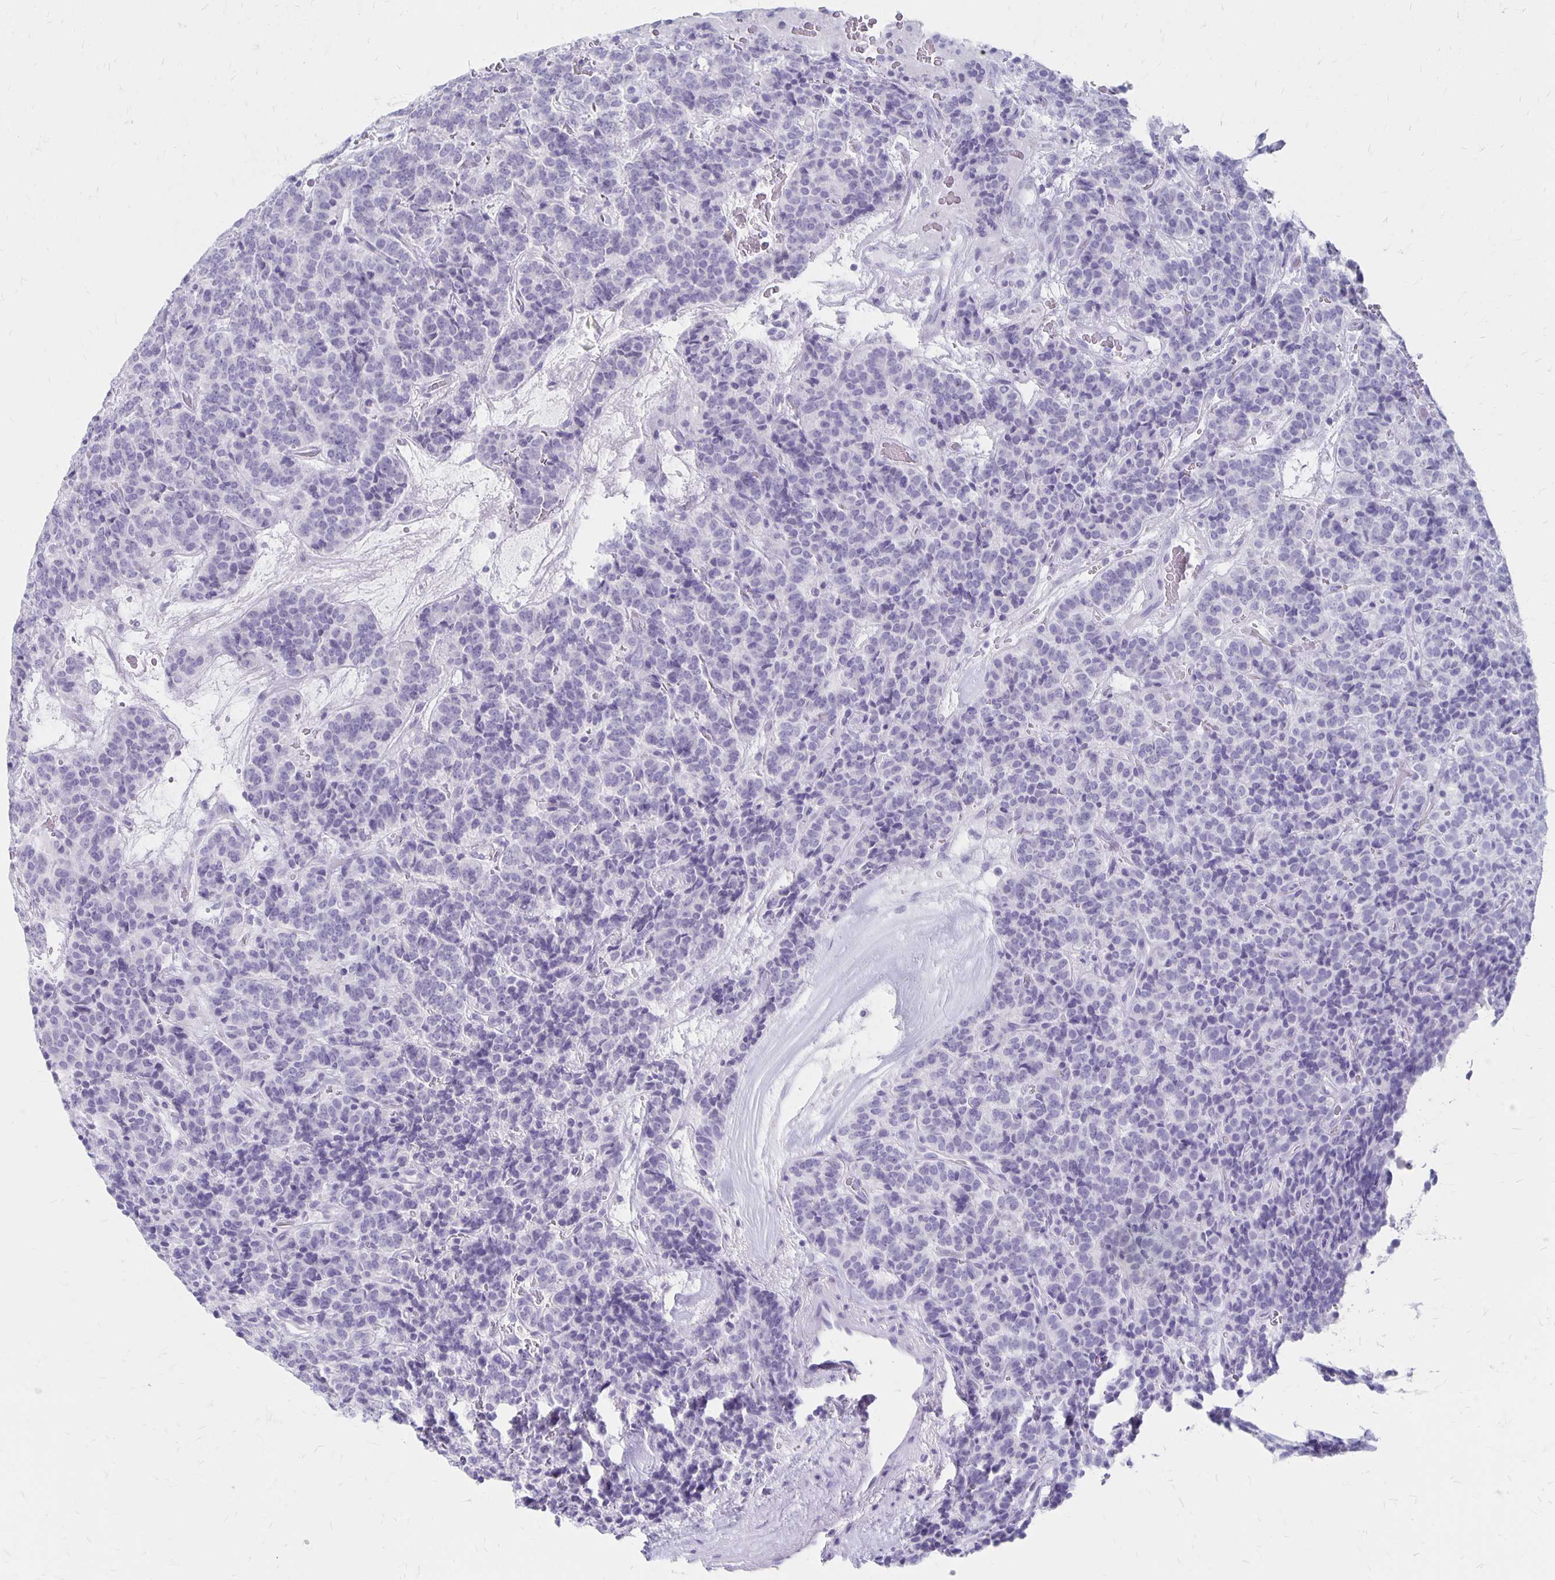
{"staining": {"intensity": "negative", "quantity": "none", "location": "none"}, "tissue": "carcinoid", "cell_type": "Tumor cells", "image_type": "cancer", "snomed": [{"axis": "morphology", "description": "Carcinoid, malignant, NOS"}, {"axis": "topography", "description": "Pancreas"}], "caption": "Micrograph shows no significant protein positivity in tumor cells of malignant carcinoid. (Immunohistochemistry, brightfield microscopy, high magnification).", "gene": "MAGEC2", "patient": {"sex": "male", "age": 36}}